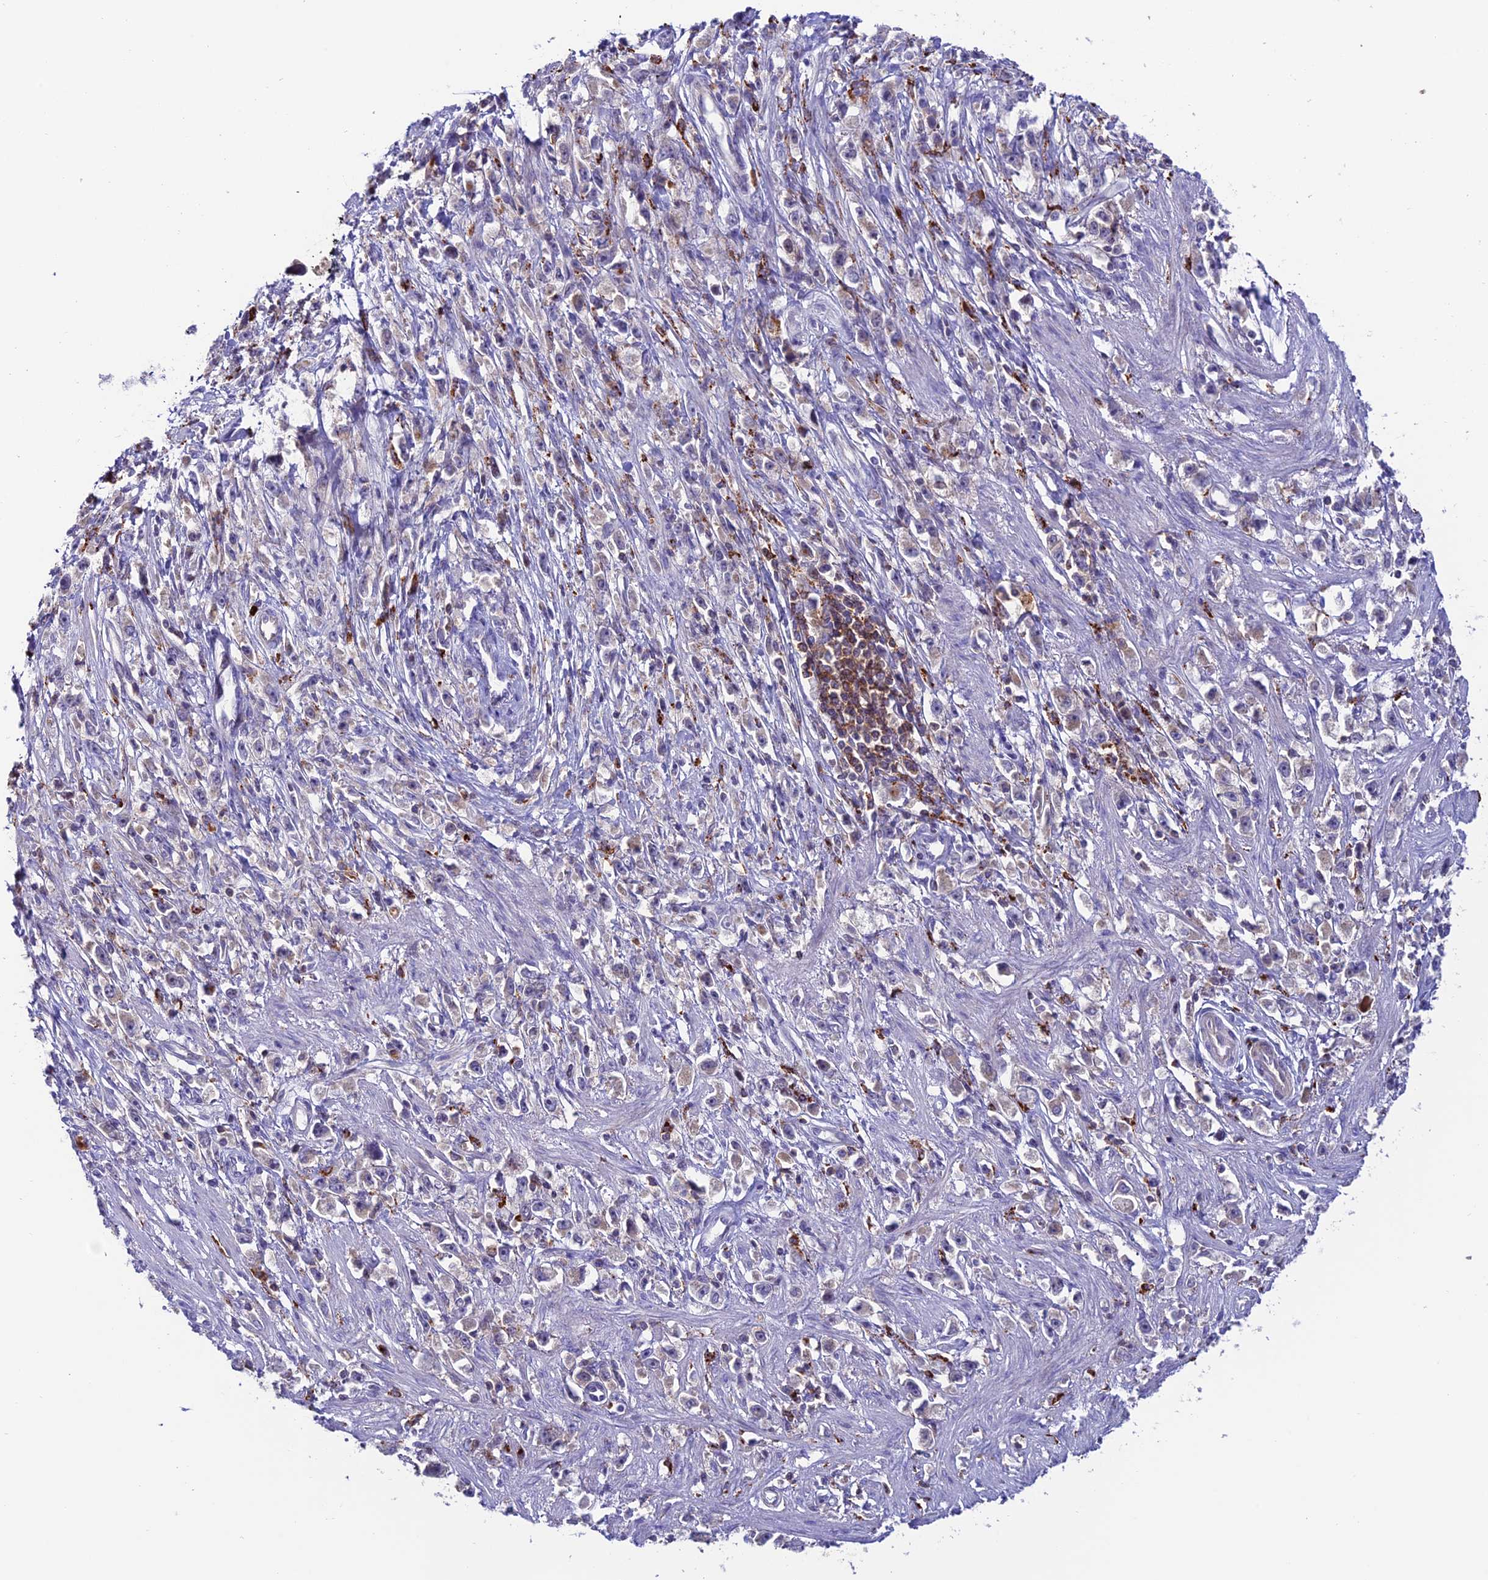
{"staining": {"intensity": "negative", "quantity": "none", "location": "none"}, "tissue": "stomach cancer", "cell_type": "Tumor cells", "image_type": "cancer", "snomed": [{"axis": "morphology", "description": "Adenocarcinoma, NOS"}, {"axis": "topography", "description": "Stomach"}], "caption": "The micrograph shows no staining of tumor cells in stomach cancer. The staining is performed using DAB brown chromogen with nuclei counter-stained in using hematoxylin.", "gene": "ARHGEF18", "patient": {"sex": "female", "age": 59}}